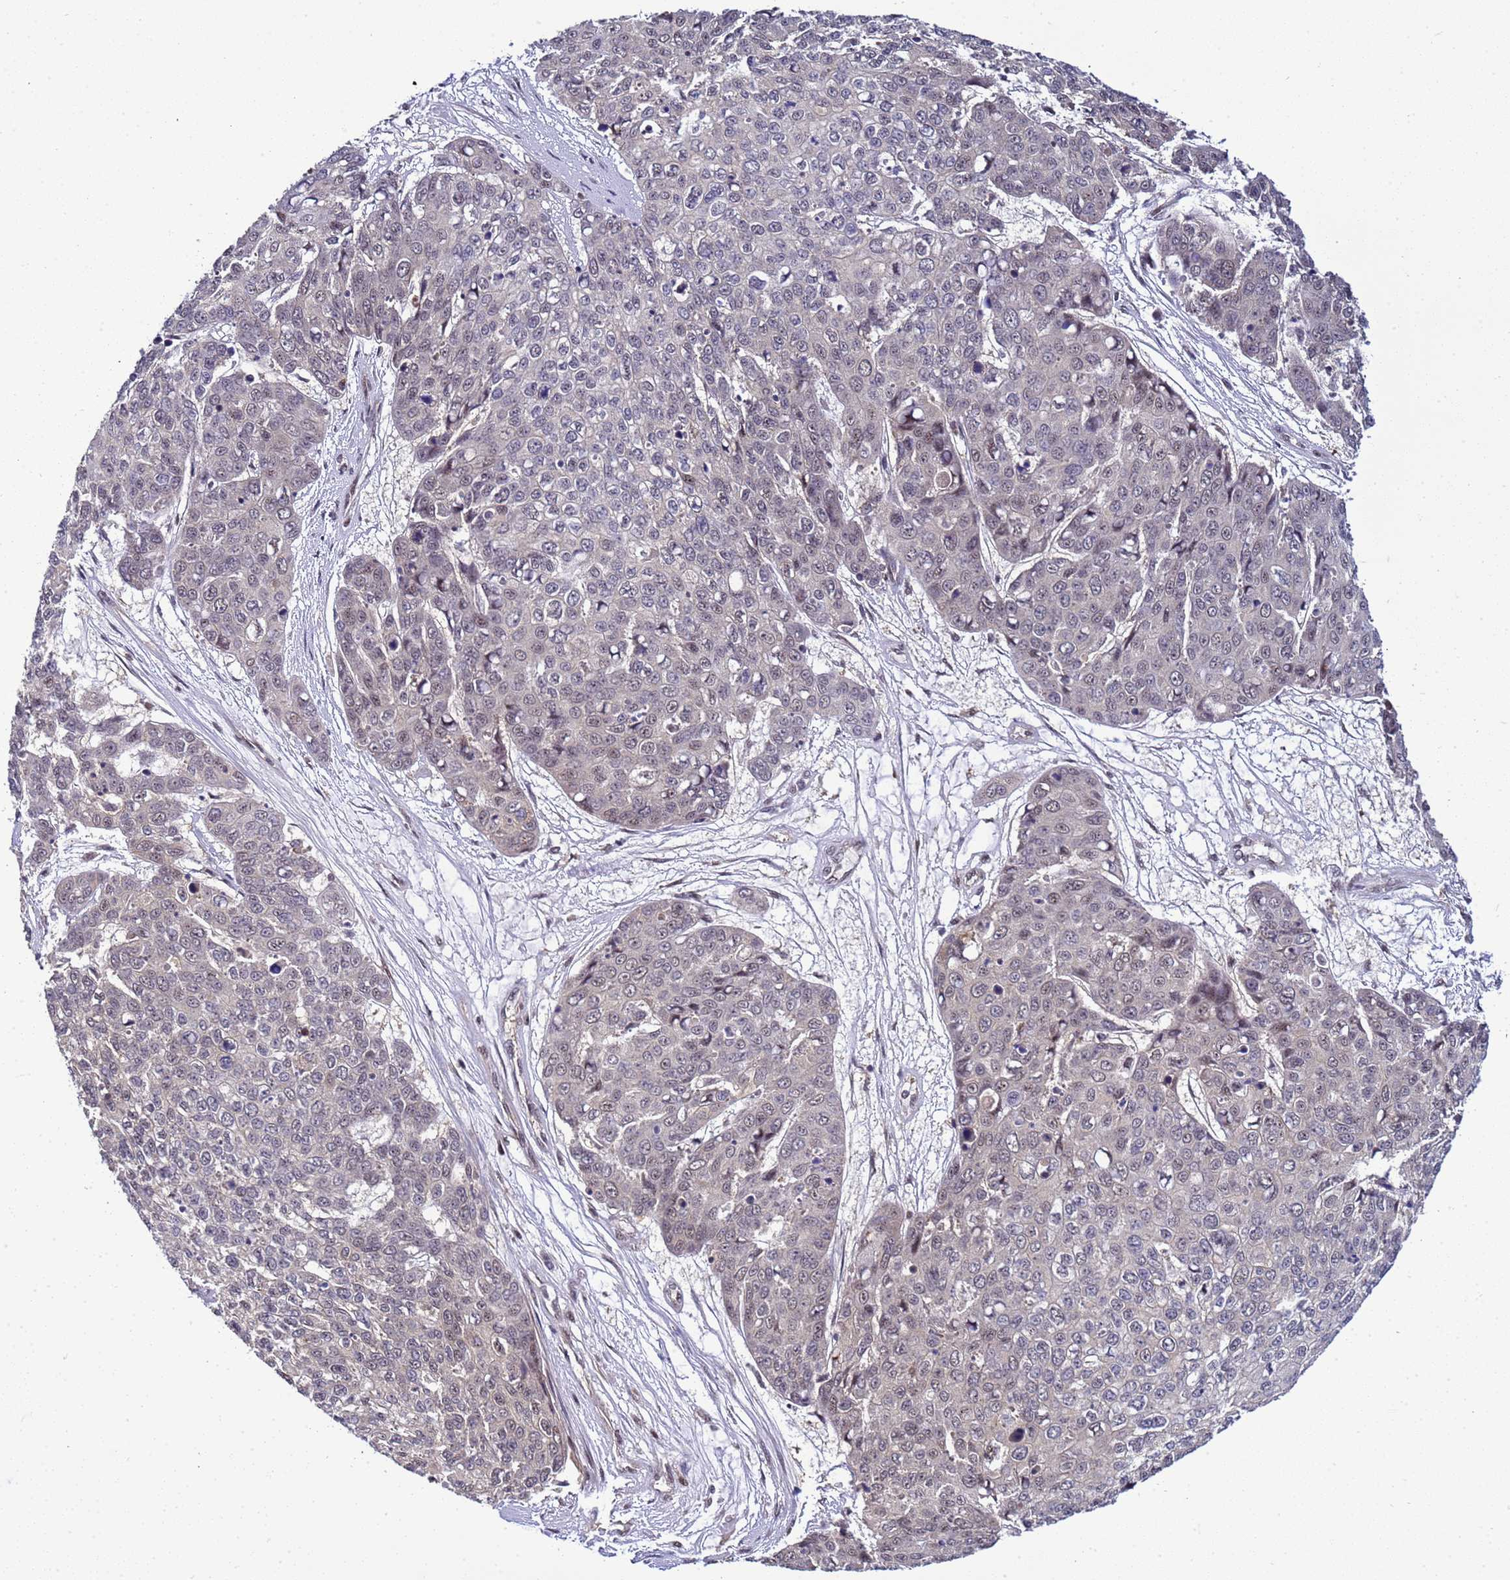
{"staining": {"intensity": "weak", "quantity": "<25%", "location": "nuclear"}, "tissue": "skin cancer", "cell_type": "Tumor cells", "image_type": "cancer", "snomed": [{"axis": "morphology", "description": "Squamous cell carcinoma, NOS"}, {"axis": "topography", "description": "Skin"}], "caption": "DAB (3,3'-diaminobenzidine) immunohistochemical staining of human skin cancer (squamous cell carcinoma) demonstrates no significant expression in tumor cells.", "gene": "GEN1", "patient": {"sex": "male", "age": 71}}